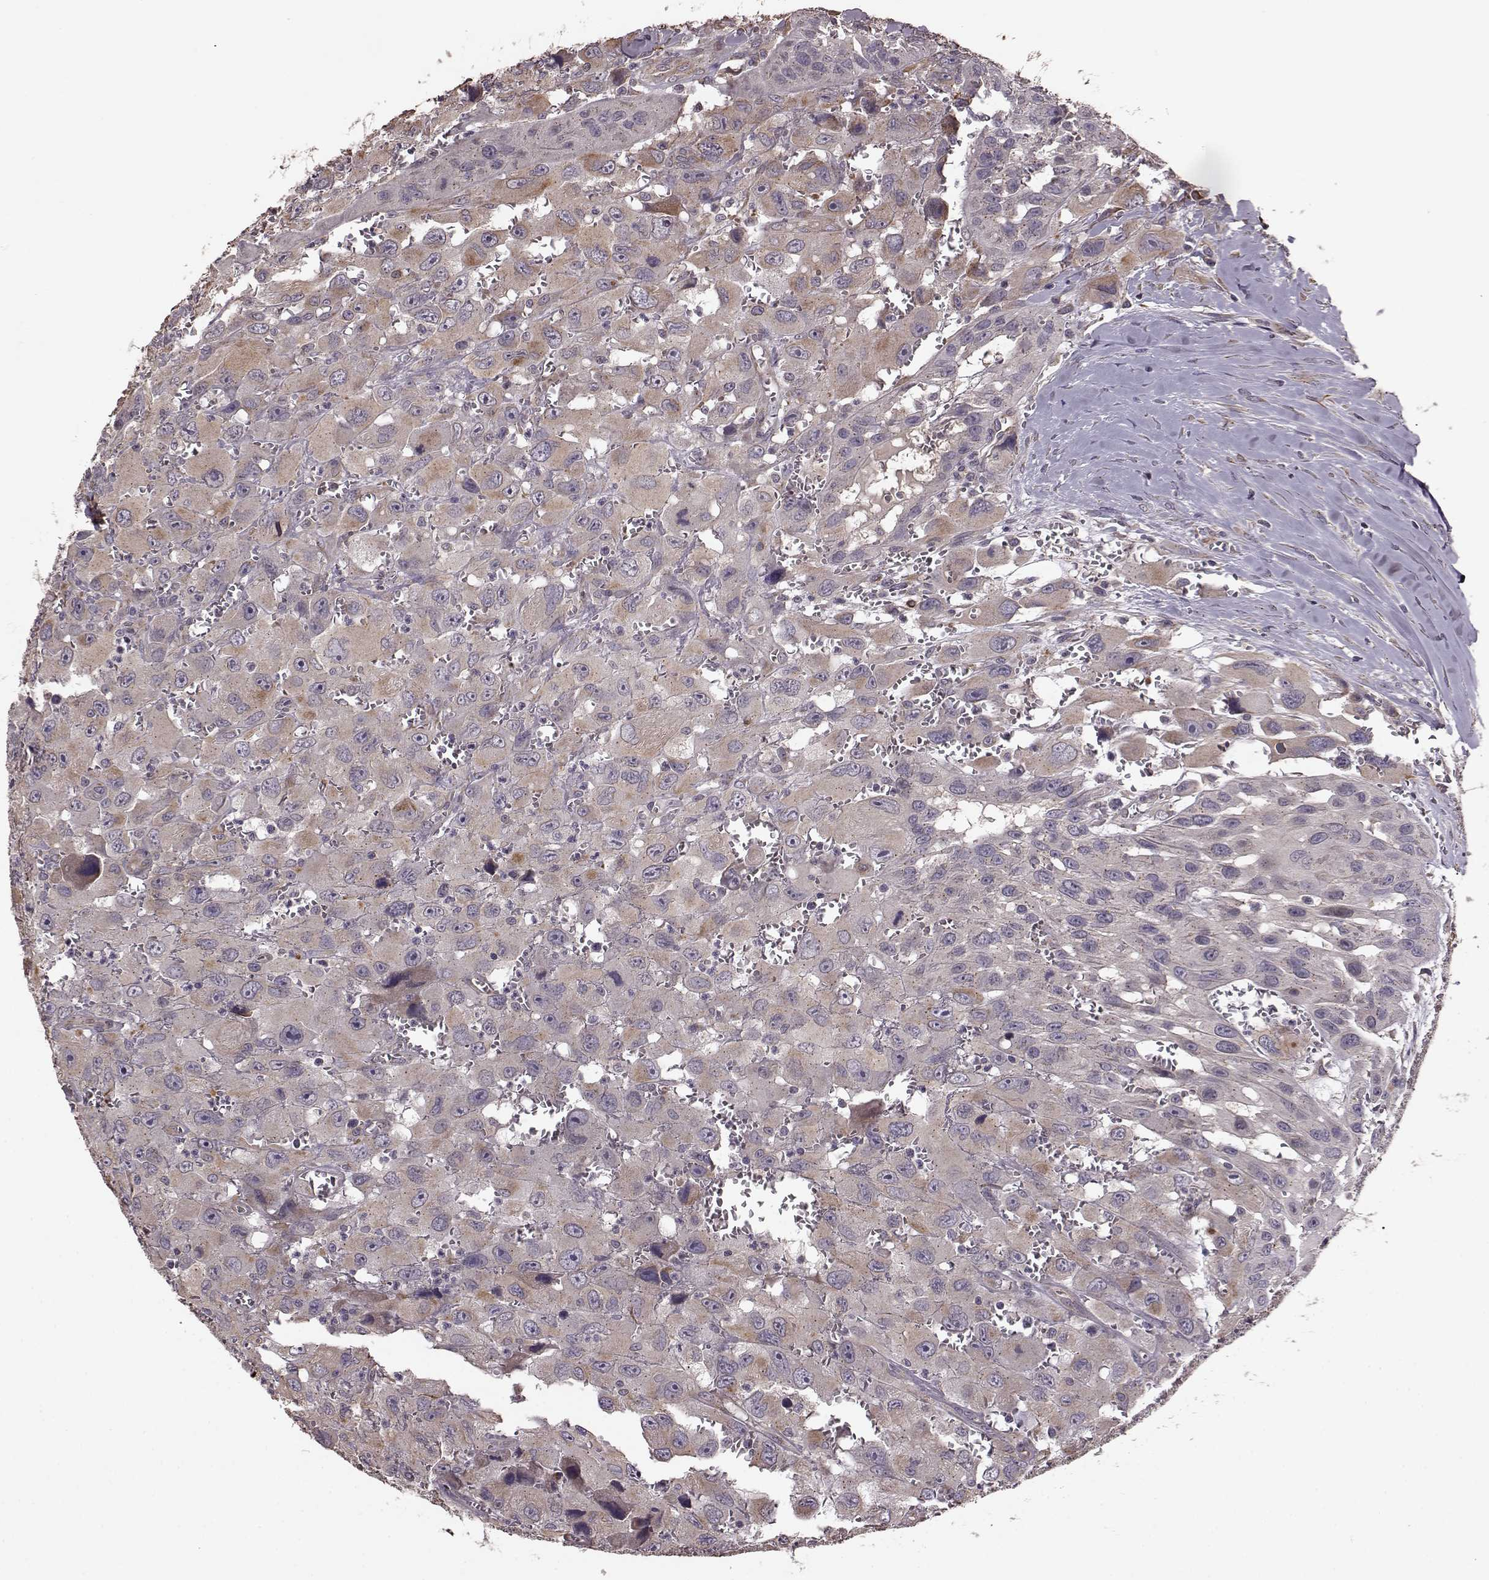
{"staining": {"intensity": "weak", "quantity": ">75%", "location": "cytoplasmic/membranous"}, "tissue": "head and neck cancer", "cell_type": "Tumor cells", "image_type": "cancer", "snomed": [{"axis": "morphology", "description": "Squamous cell carcinoma, NOS"}, {"axis": "morphology", "description": "Squamous cell carcinoma, metastatic, NOS"}, {"axis": "topography", "description": "Oral tissue"}, {"axis": "topography", "description": "Head-Neck"}], "caption": "Brown immunohistochemical staining in metastatic squamous cell carcinoma (head and neck) demonstrates weak cytoplasmic/membranous staining in approximately >75% of tumor cells. (Brightfield microscopy of DAB IHC at high magnification).", "gene": "NTF3", "patient": {"sex": "female", "age": 85}}